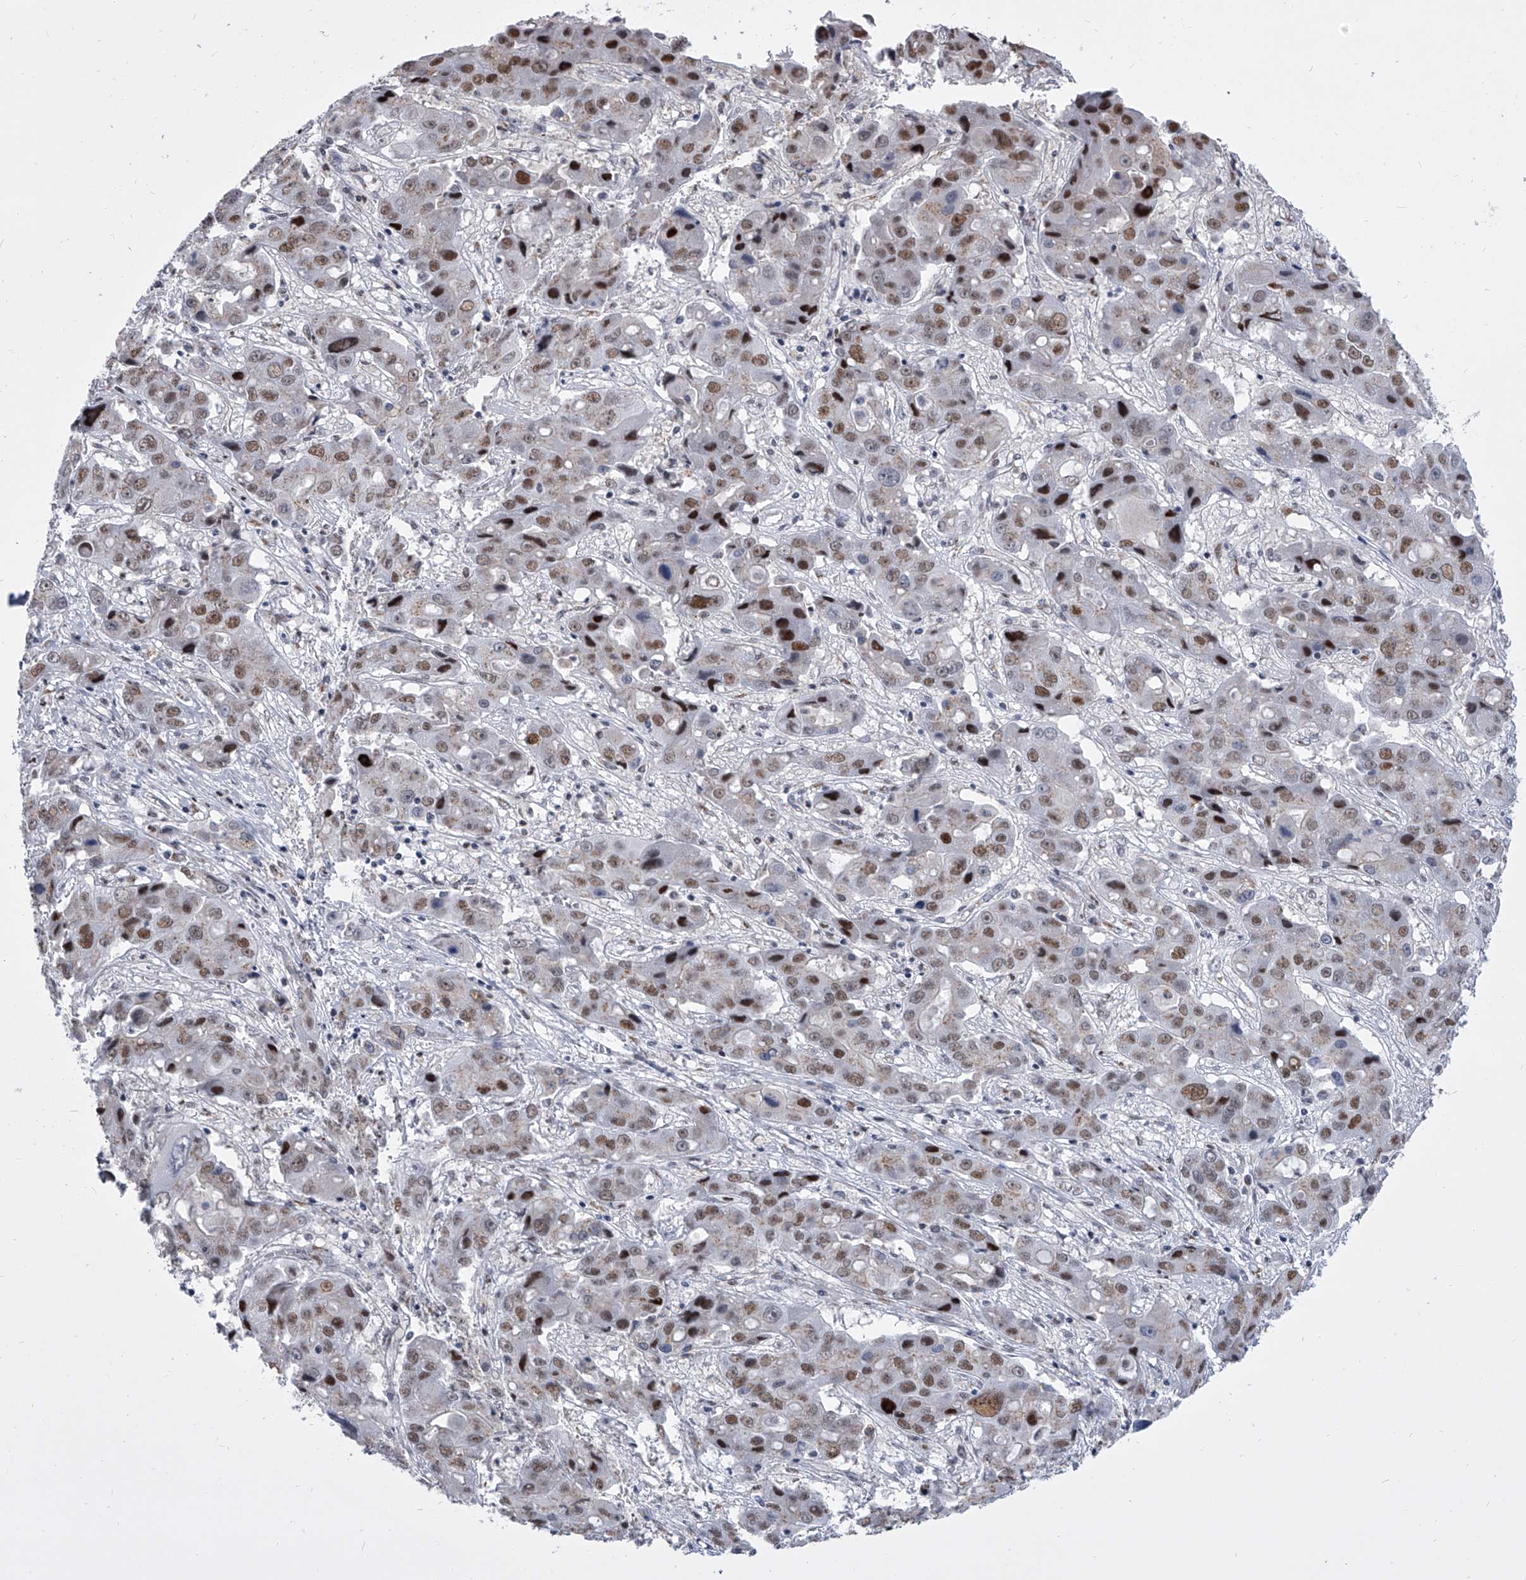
{"staining": {"intensity": "moderate", "quantity": ">75%", "location": "nuclear"}, "tissue": "liver cancer", "cell_type": "Tumor cells", "image_type": "cancer", "snomed": [{"axis": "morphology", "description": "Cholangiocarcinoma"}, {"axis": "topography", "description": "Liver"}], "caption": "Brown immunohistochemical staining in liver cancer (cholangiocarcinoma) exhibits moderate nuclear expression in approximately >75% of tumor cells.", "gene": "EVA1C", "patient": {"sex": "male", "age": 67}}